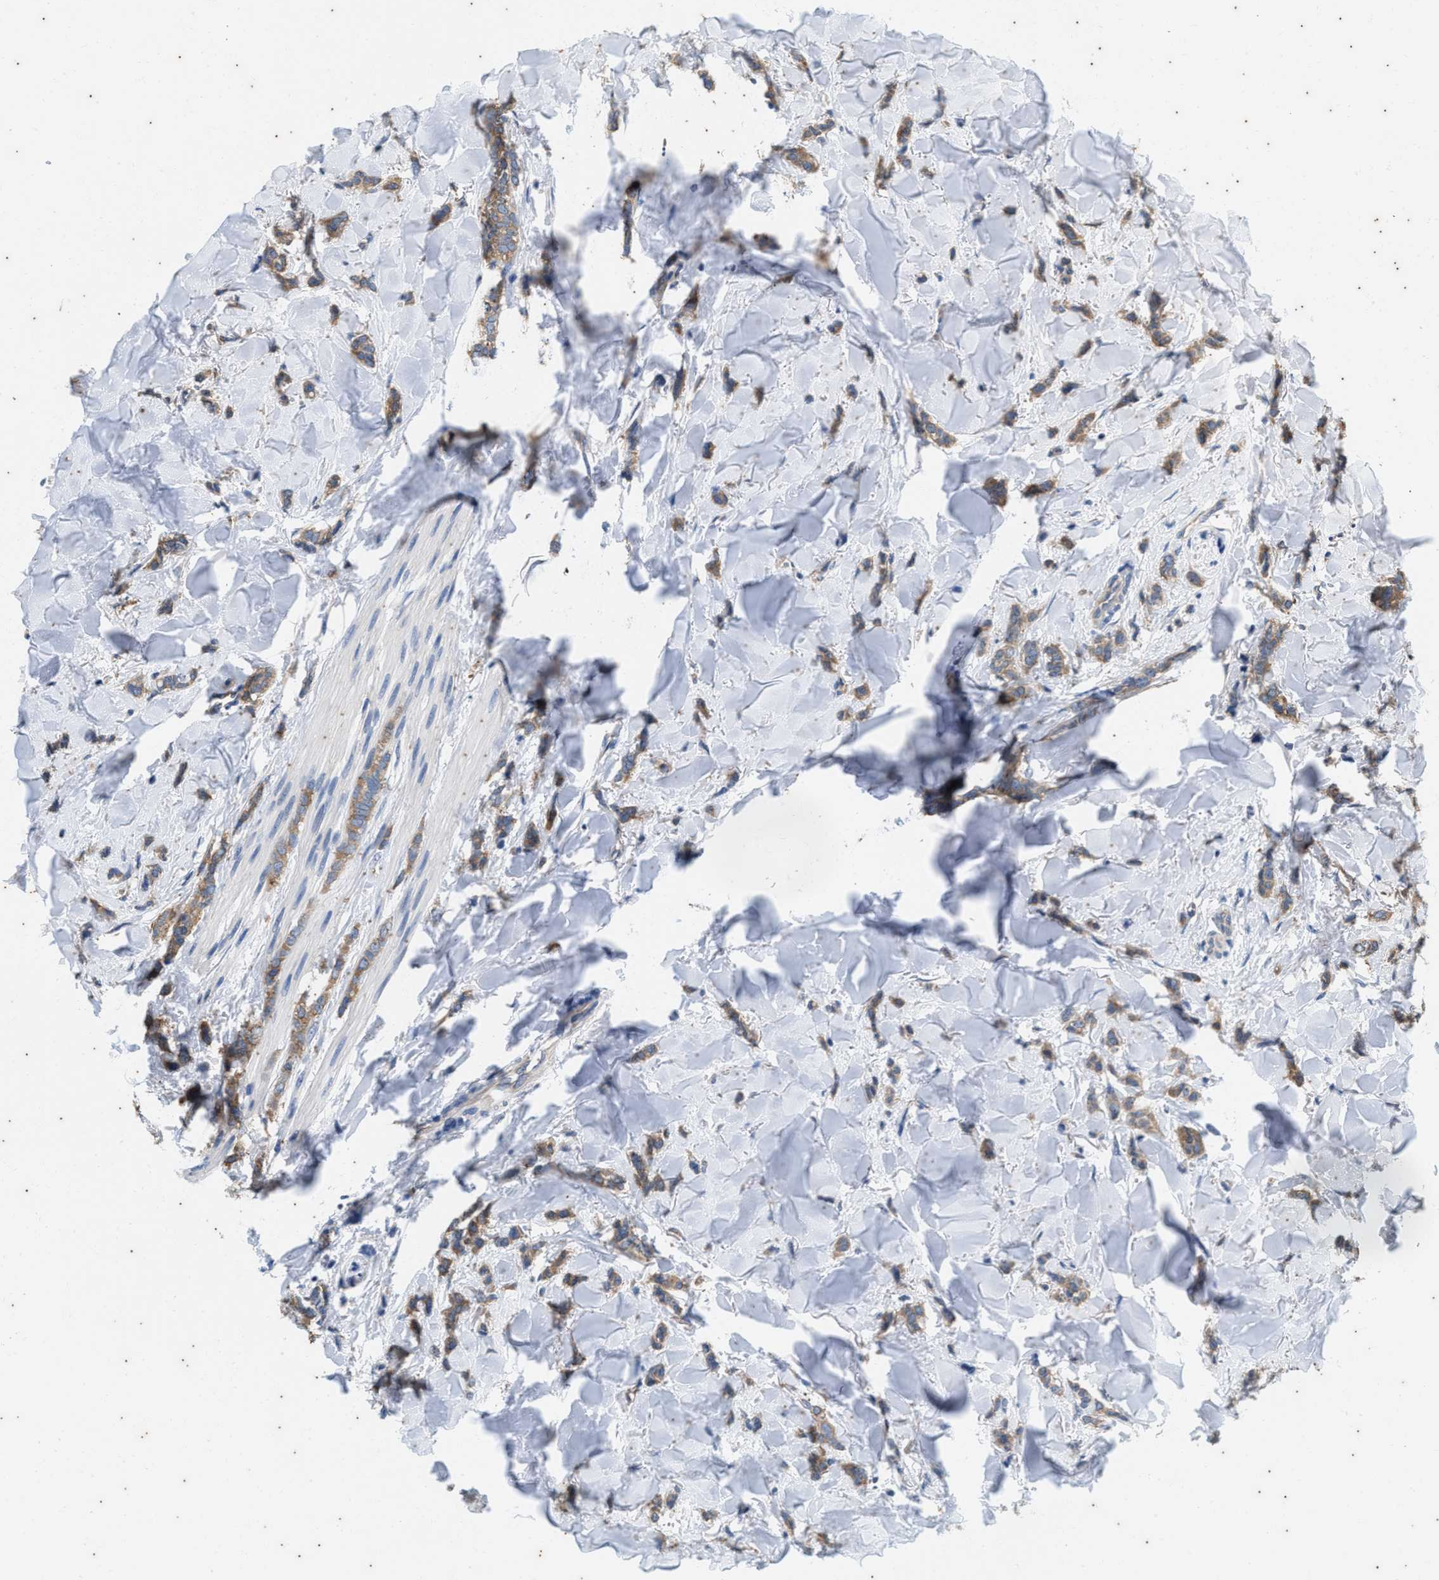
{"staining": {"intensity": "moderate", "quantity": ">75%", "location": "cytoplasmic/membranous"}, "tissue": "breast cancer", "cell_type": "Tumor cells", "image_type": "cancer", "snomed": [{"axis": "morphology", "description": "Lobular carcinoma"}, {"axis": "topography", "description": "Skin"}, {"axis": "topography", "description": "Breast"}], "caption": "Breast cancer stained with immunohistochemistry shows moderate cytoplasmic/membranous positivity in about >75% of tumor cells.", "gene": "COX19", "patient": {"sex": "female", "age": 46}}